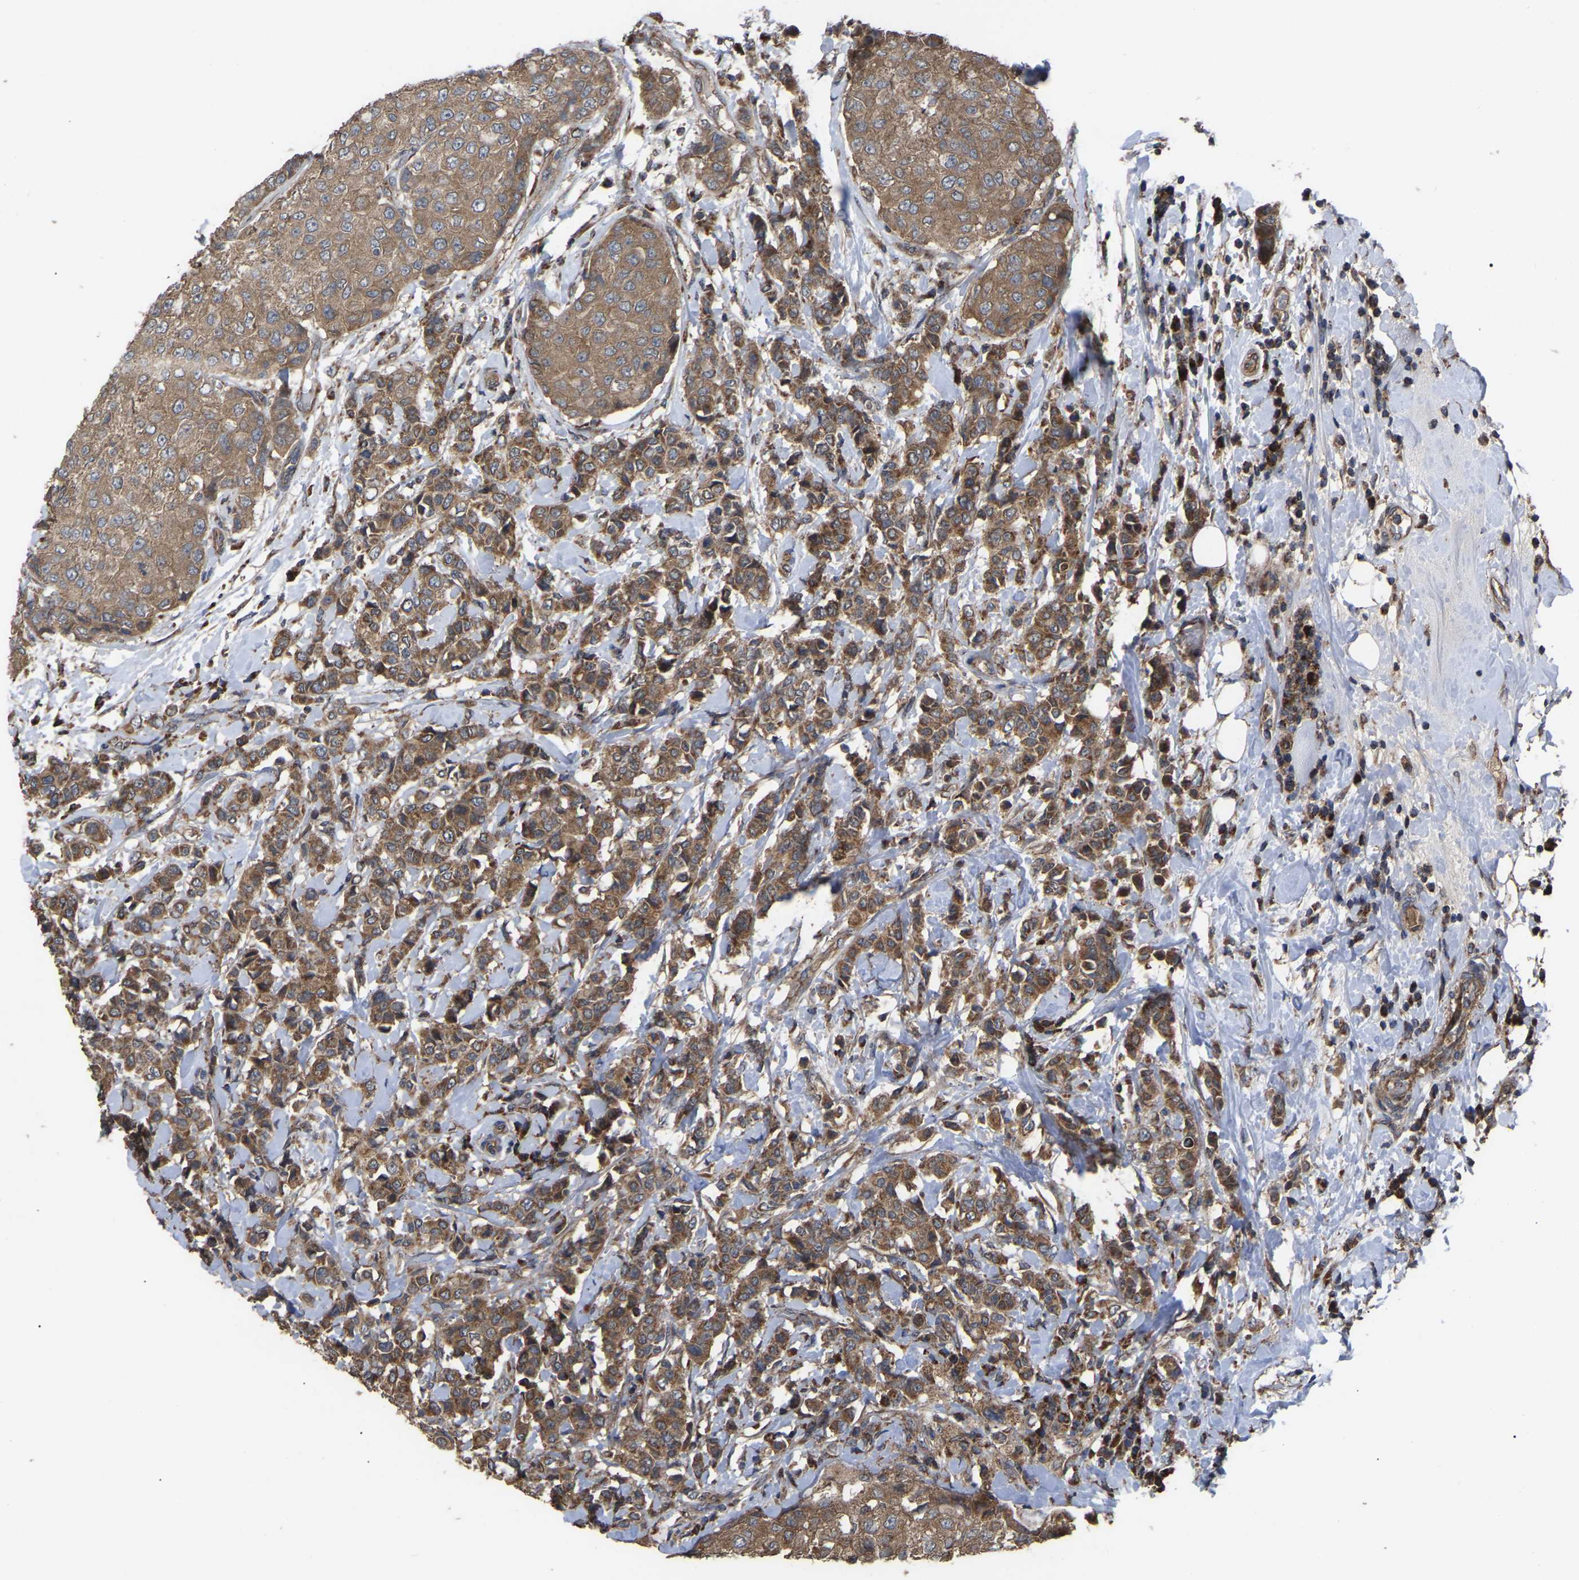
{"staining": {"intensity": "moderate", "quantity": ">75%", "location": "cytoplasmic/membranous"}, "tissue": "breast cancer", "cell_type": "Tumor cells", "image_type": "cancer", "snomed": [{"axis": "morphology", "description": "Duct carcinoma"}, {"axis": "topography", "description": "Breast"}], "caption": "Moderate cytoplasmic/membranous positivity for a protein is appreciated in approximately >75% of tumor cells of breast cancer (invasive ductal carcinoma) using immunohistochemistry (IHC).", "gene": "GCC1", "patient": {"sex": "female", "age": 27}}